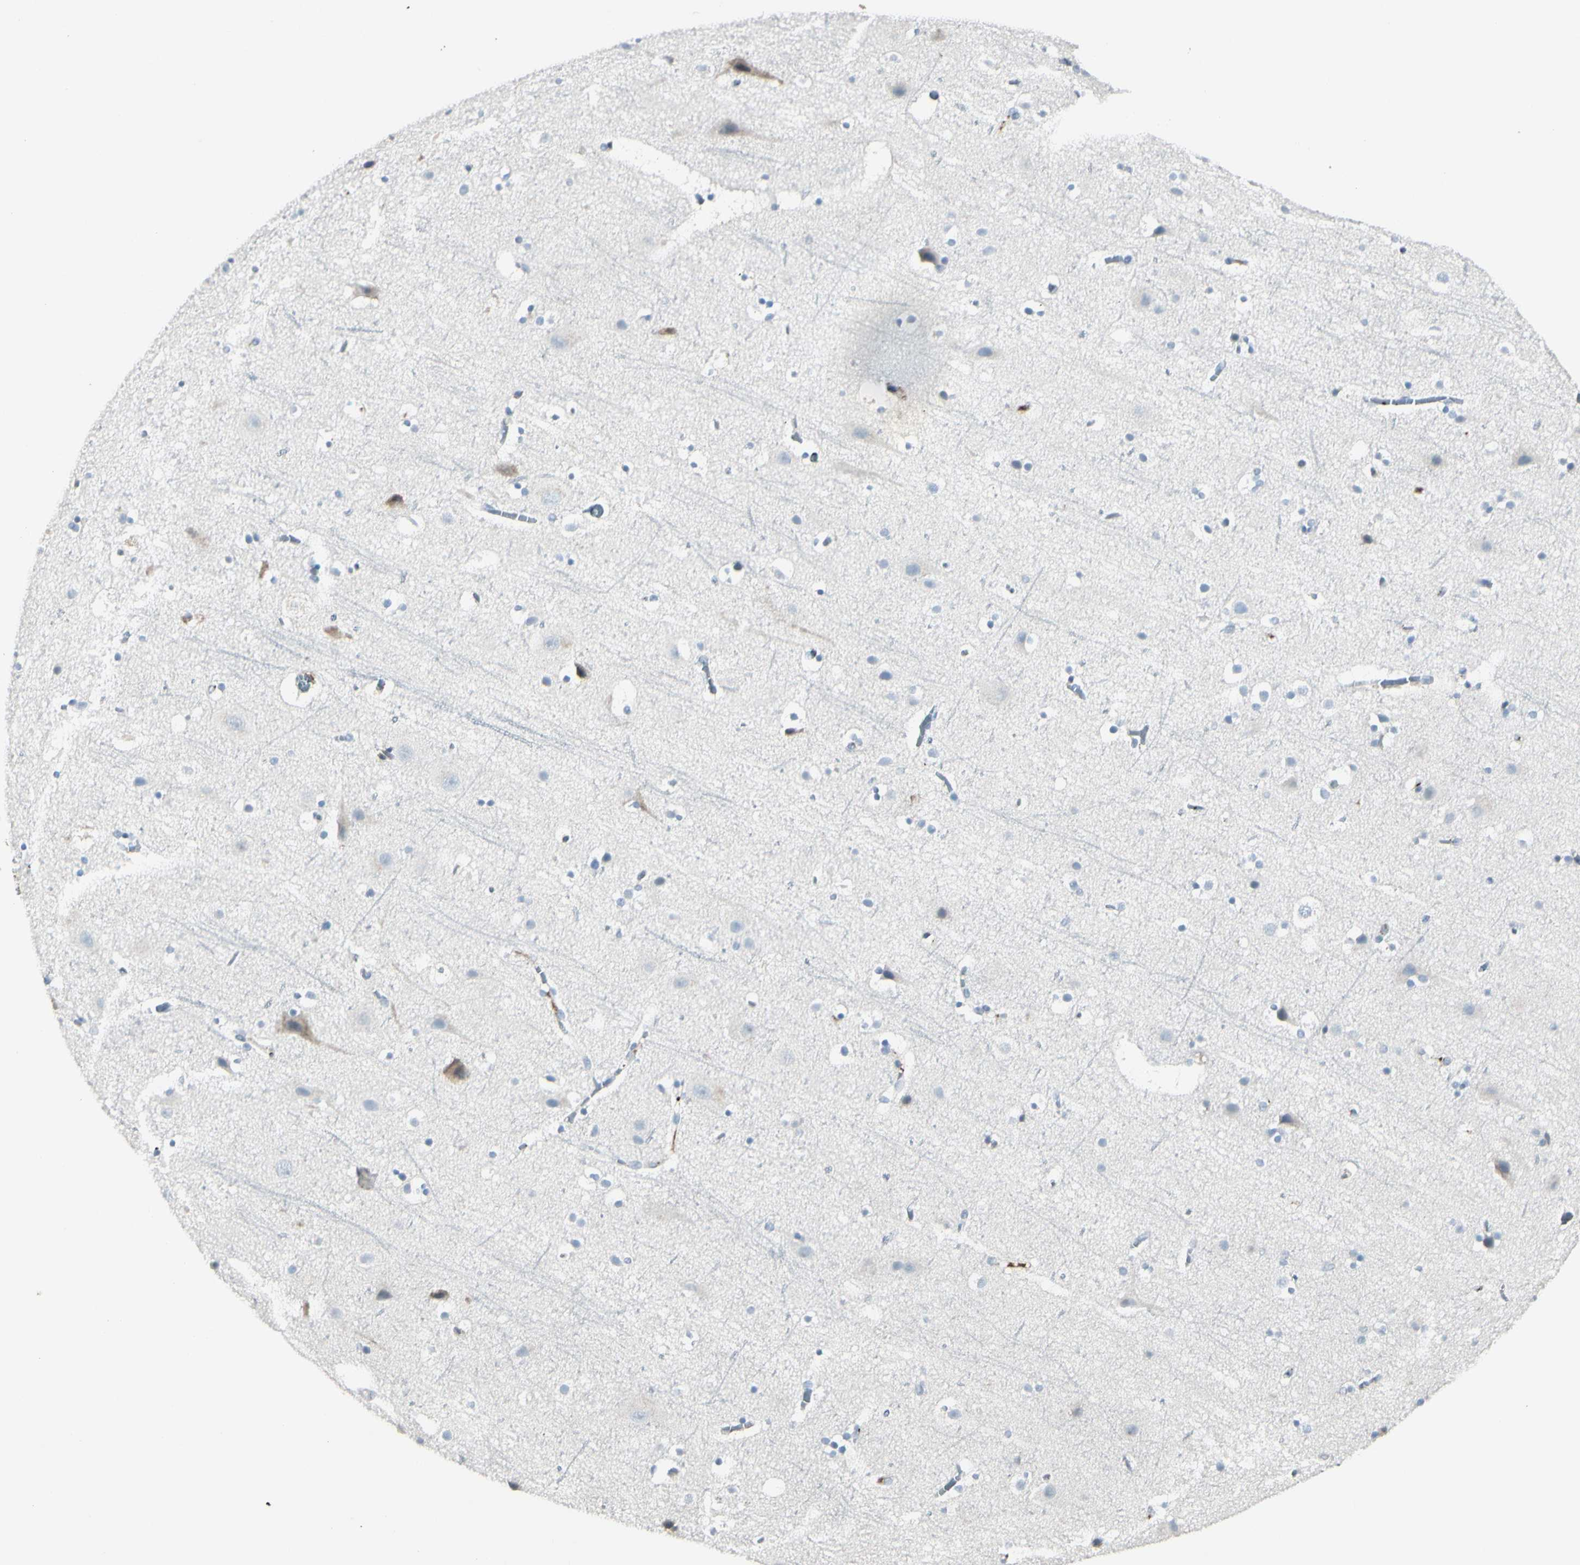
{"staining": {"intensity": "negative", "quantity": "none", "location": "none"}, "tissue": "cerebral cortex", "cell_type": "Endothelial cells", "image_type": "normal", "snomed": [{"axis": "morphology", "description": "Normal tissue, NOS"}, {"axis": "topography", "description": "Cerebral cortex"}], "caption": "Endothelial cells show no significant expression in unremarkable cerebral cortex. The staining is performed using DAB (3,3'-diaminobenzidine) brown chromogen with nuclei counter-stained in using hematoxylin.", "gene": "IGHG1", "patient": {"sex": "male", "age": 45}}